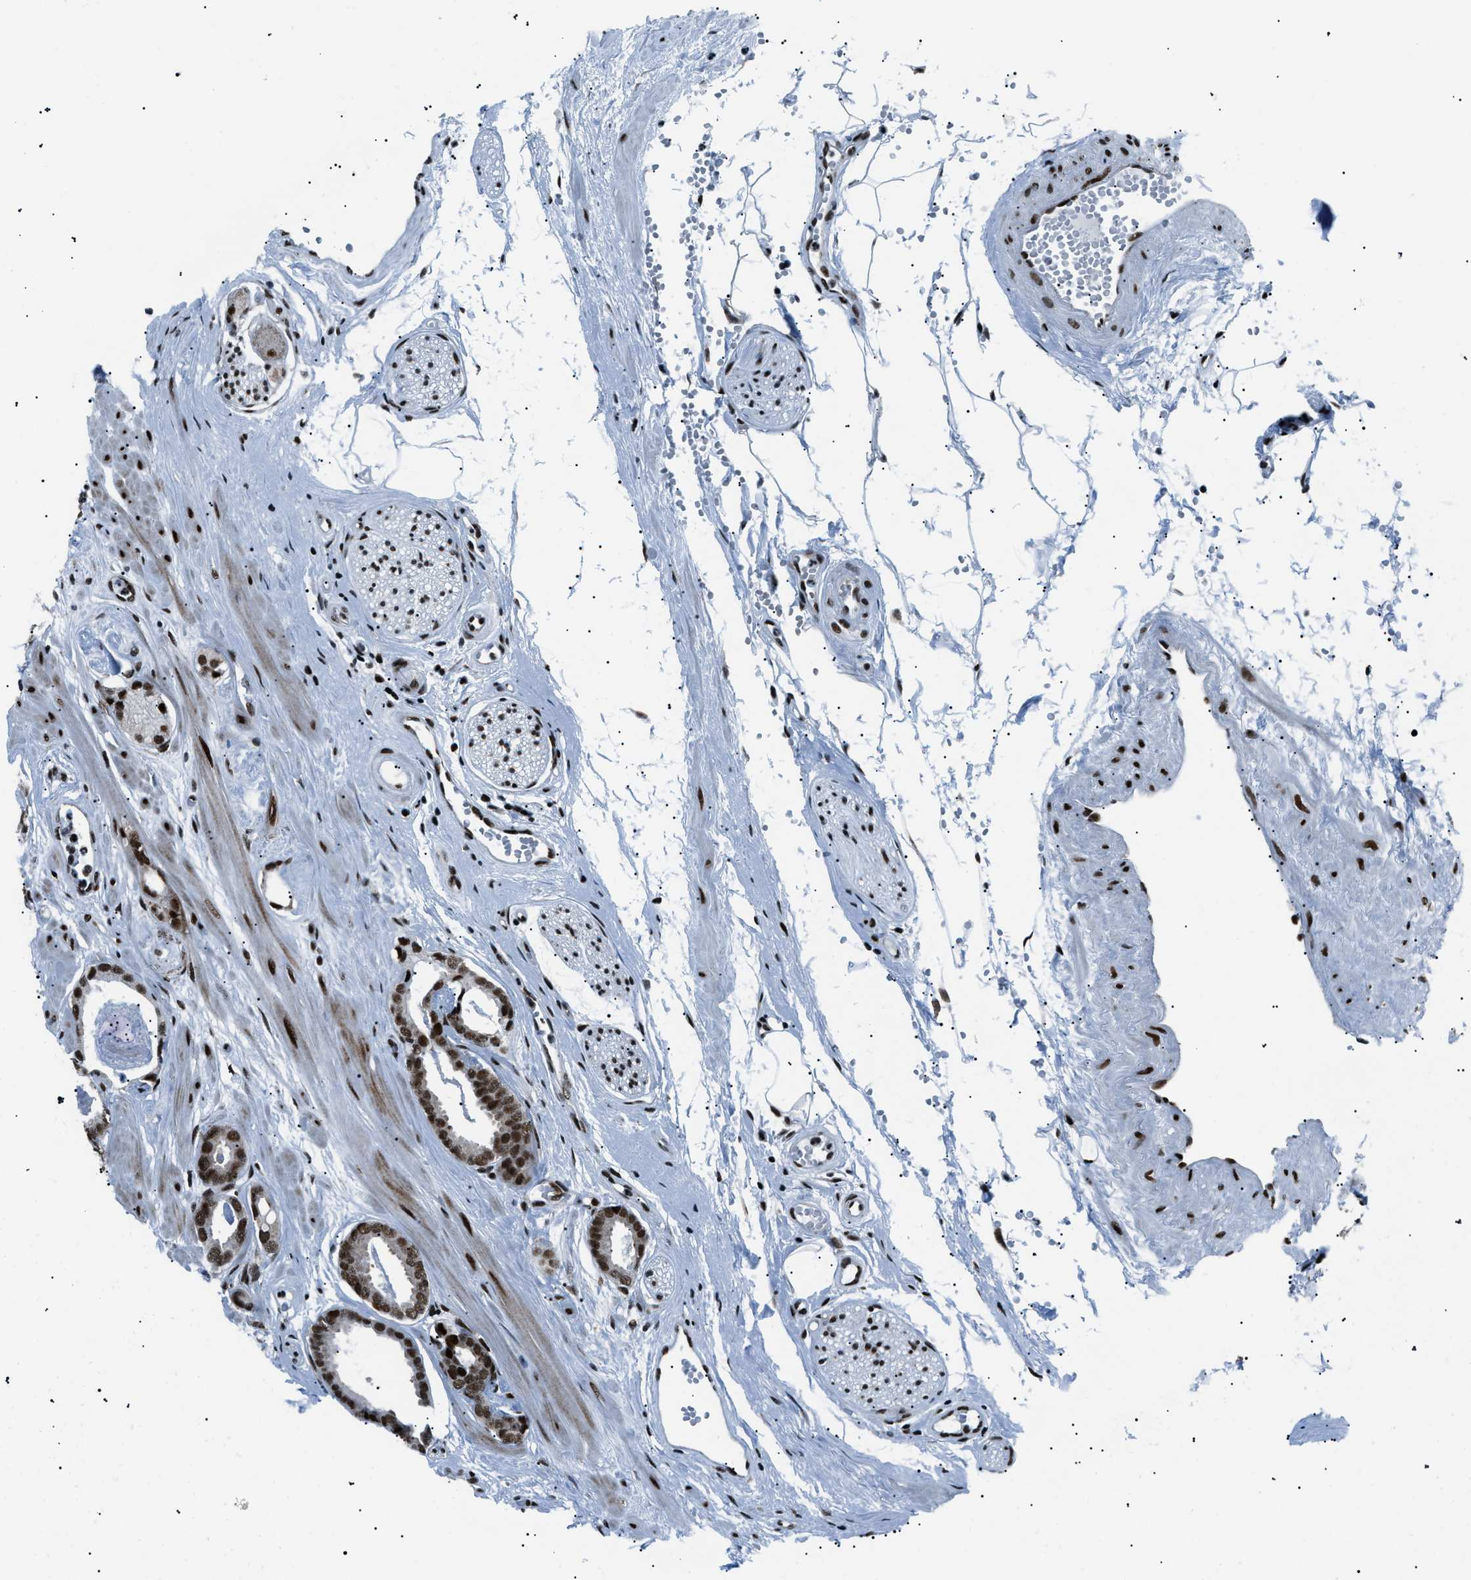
{"staining": {"intensity": "strong", "quantity": ">75%", "location": "nuclear"}, "tissue": "prostate cancer", "cell_type": "Tumor cells", "image_type": "cancer", "snomed": [{"axis": "morphology", "description": "Adenocarcinoma, Low grade"}, {"axis": "topography", "description": "Prostate"}], "caption": "Human adenocarcinoma (low-grade) (prostate) stained for a protein (brown) displays strong nuclear positive positivity in about >75% of tumor cells.", "gene": "HNRNPK", "patient": {"sex": "male", "age": 53}}